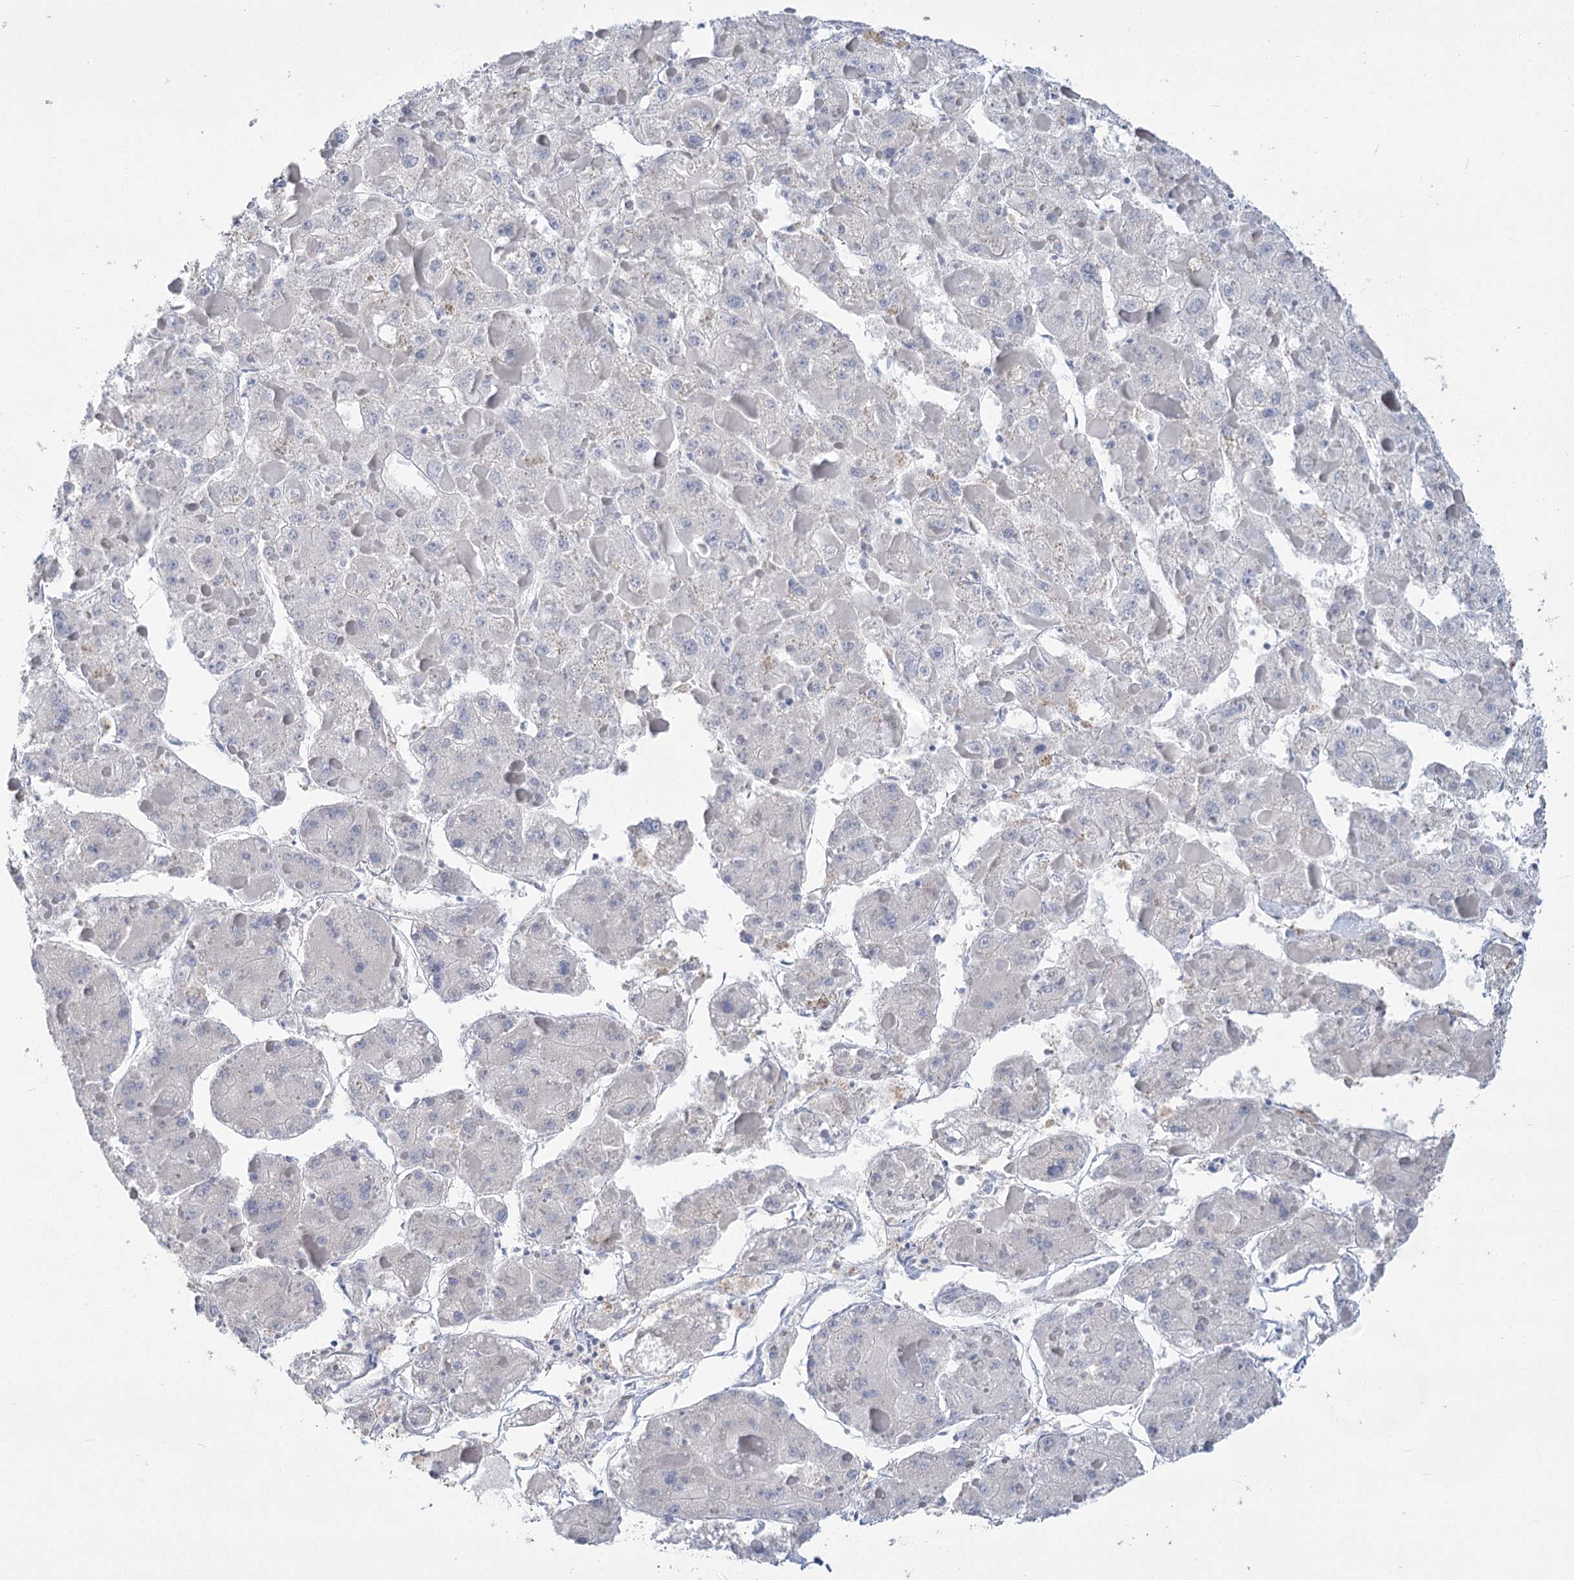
{"staining": {"intensity": "negative", "quantity": "none", "location": "none"}, "tissue": "liver cancer", "cell_type": "Tumor cells", "image_type": "cancer", "snomed": [{"axis": "morphology", "description": "Carcinoma, Hepatocellular, NOS"}, {"axis": "topography", "description": "Liver"}], "caption": "Image shows no significant protein expression in tumor cells of hepatocellular carcinoma (liver).", "gene": "SLC9A3", "patient": {"sex": "female", "age": 73}}